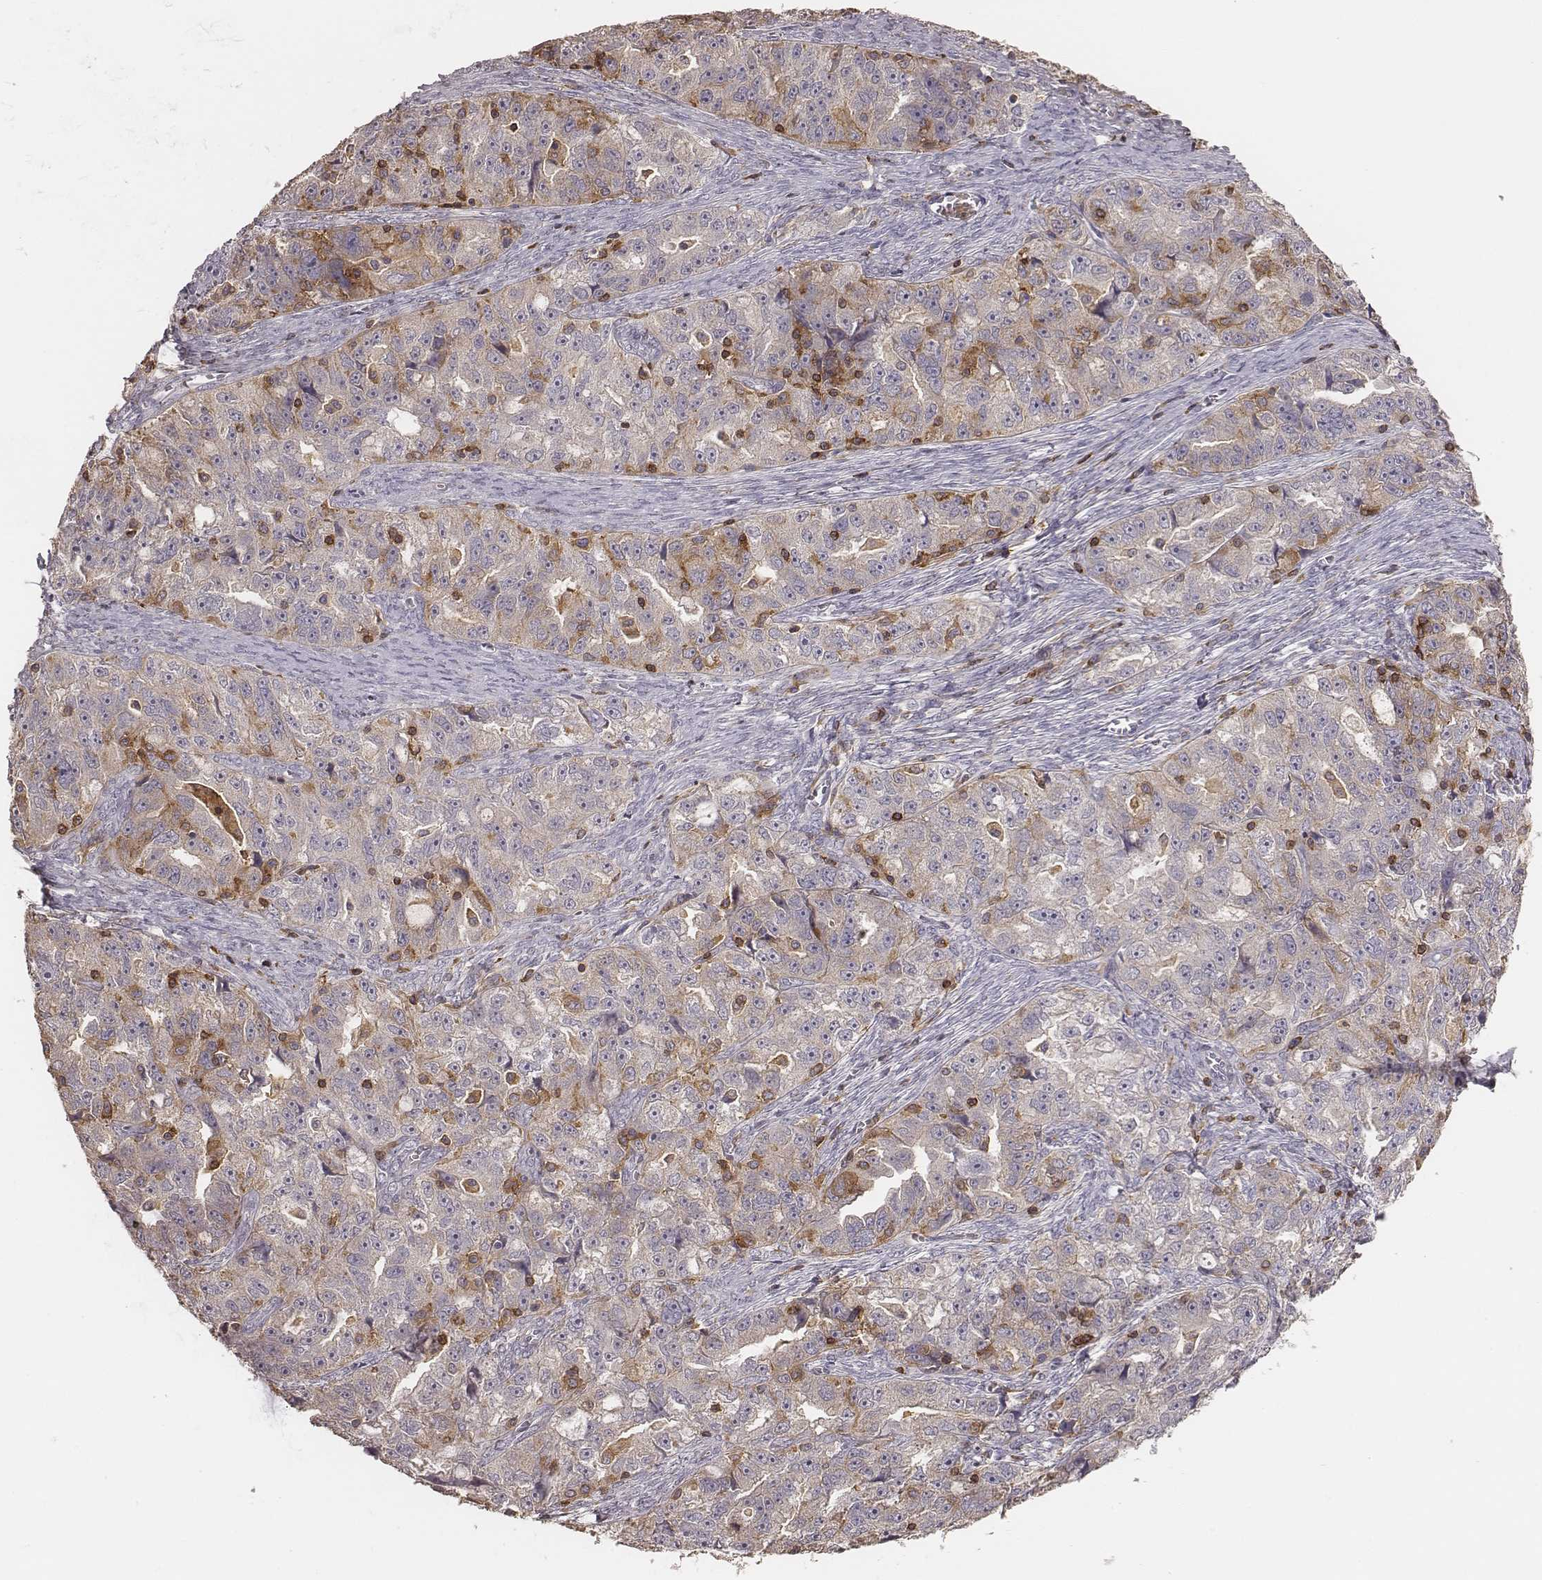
{"staining": {"intensity": "negative", "quantity": "none", "location": "none"}, "tissue": "ovarian cancer", "cell_type": "Tumor cells", "image_type": "cancer", "snomed": [{"axis": "morphology", "description": "Cystadenocarcinoma, serous, NOS"}, {"axis": "topography", "description": "Ovary"}], "caption": "This histopathology image is of serous cystadenocarcinoma (ovarian) stained with immunohistochemistry to label a protein in brown with the nuclei are counter-stained blue. There is no staining in tumor cells. The staining was performed using DAB to visualize the protein expression in brown, while the nuclei were stained in blue with hematoxylin (Magnification: 20x).", "gene": "PILRA", "patient": {"sex": "female", "age": 51}}